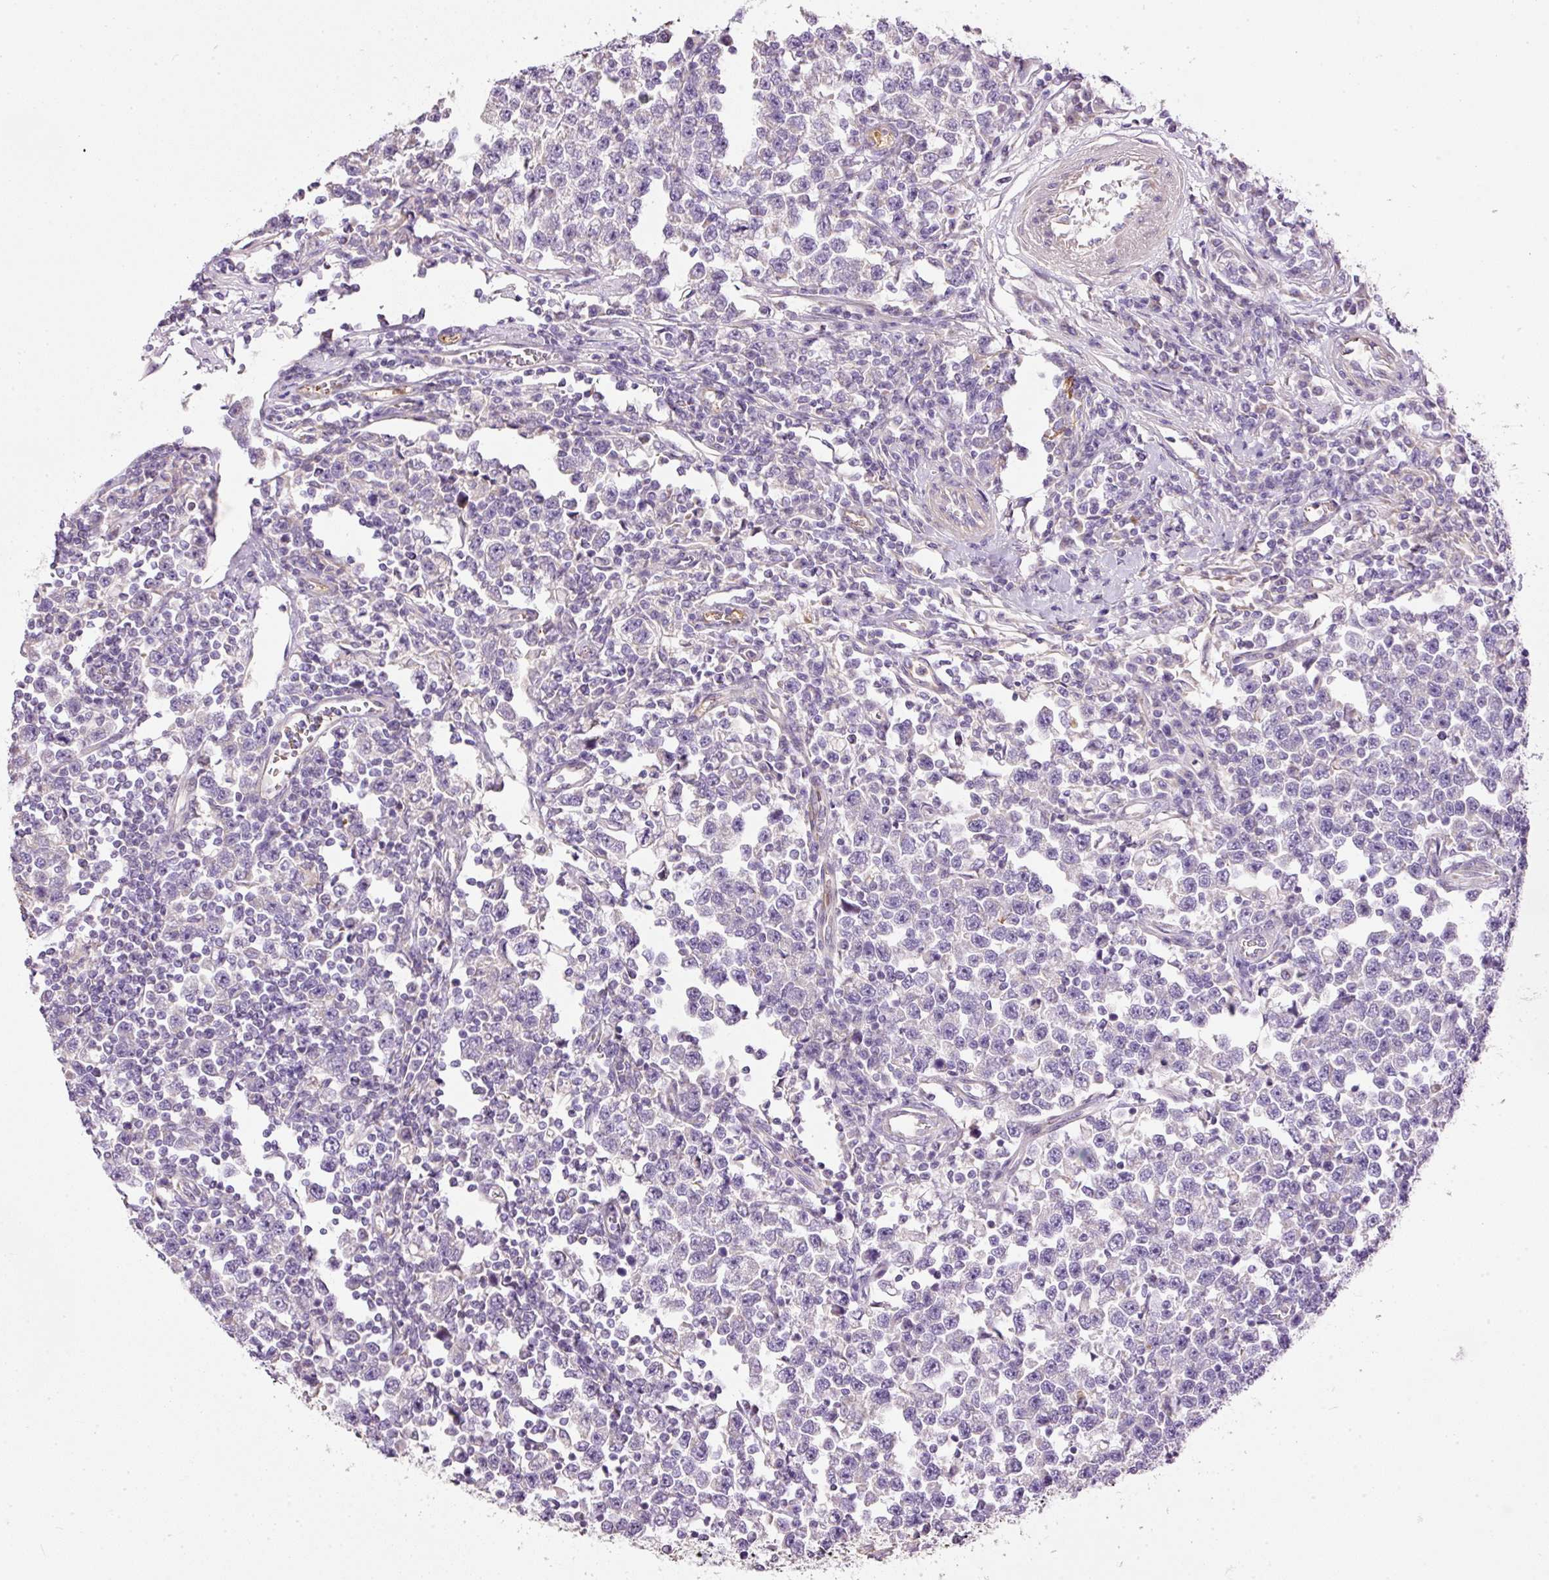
{"staining": {"intensity": "negative", "quantity": "none", "location": "none"}, "tissue": "testis cancer", "cell_type": "Tumor cells", "image_type": "cancer", "snomed": [{"axis": "morphology", "description": "Seminoma, NOS"}, {"axis": "topography", "description": "Testis"}], "caption": "High magnification brightfield microscopy of testis cancer stained with DAB (brown) and counterstained with hematoxylin (blue): tumor cells show no significant expression.", "gene": "KPNA5", "patient": {"sex": "male", "age": 43}}